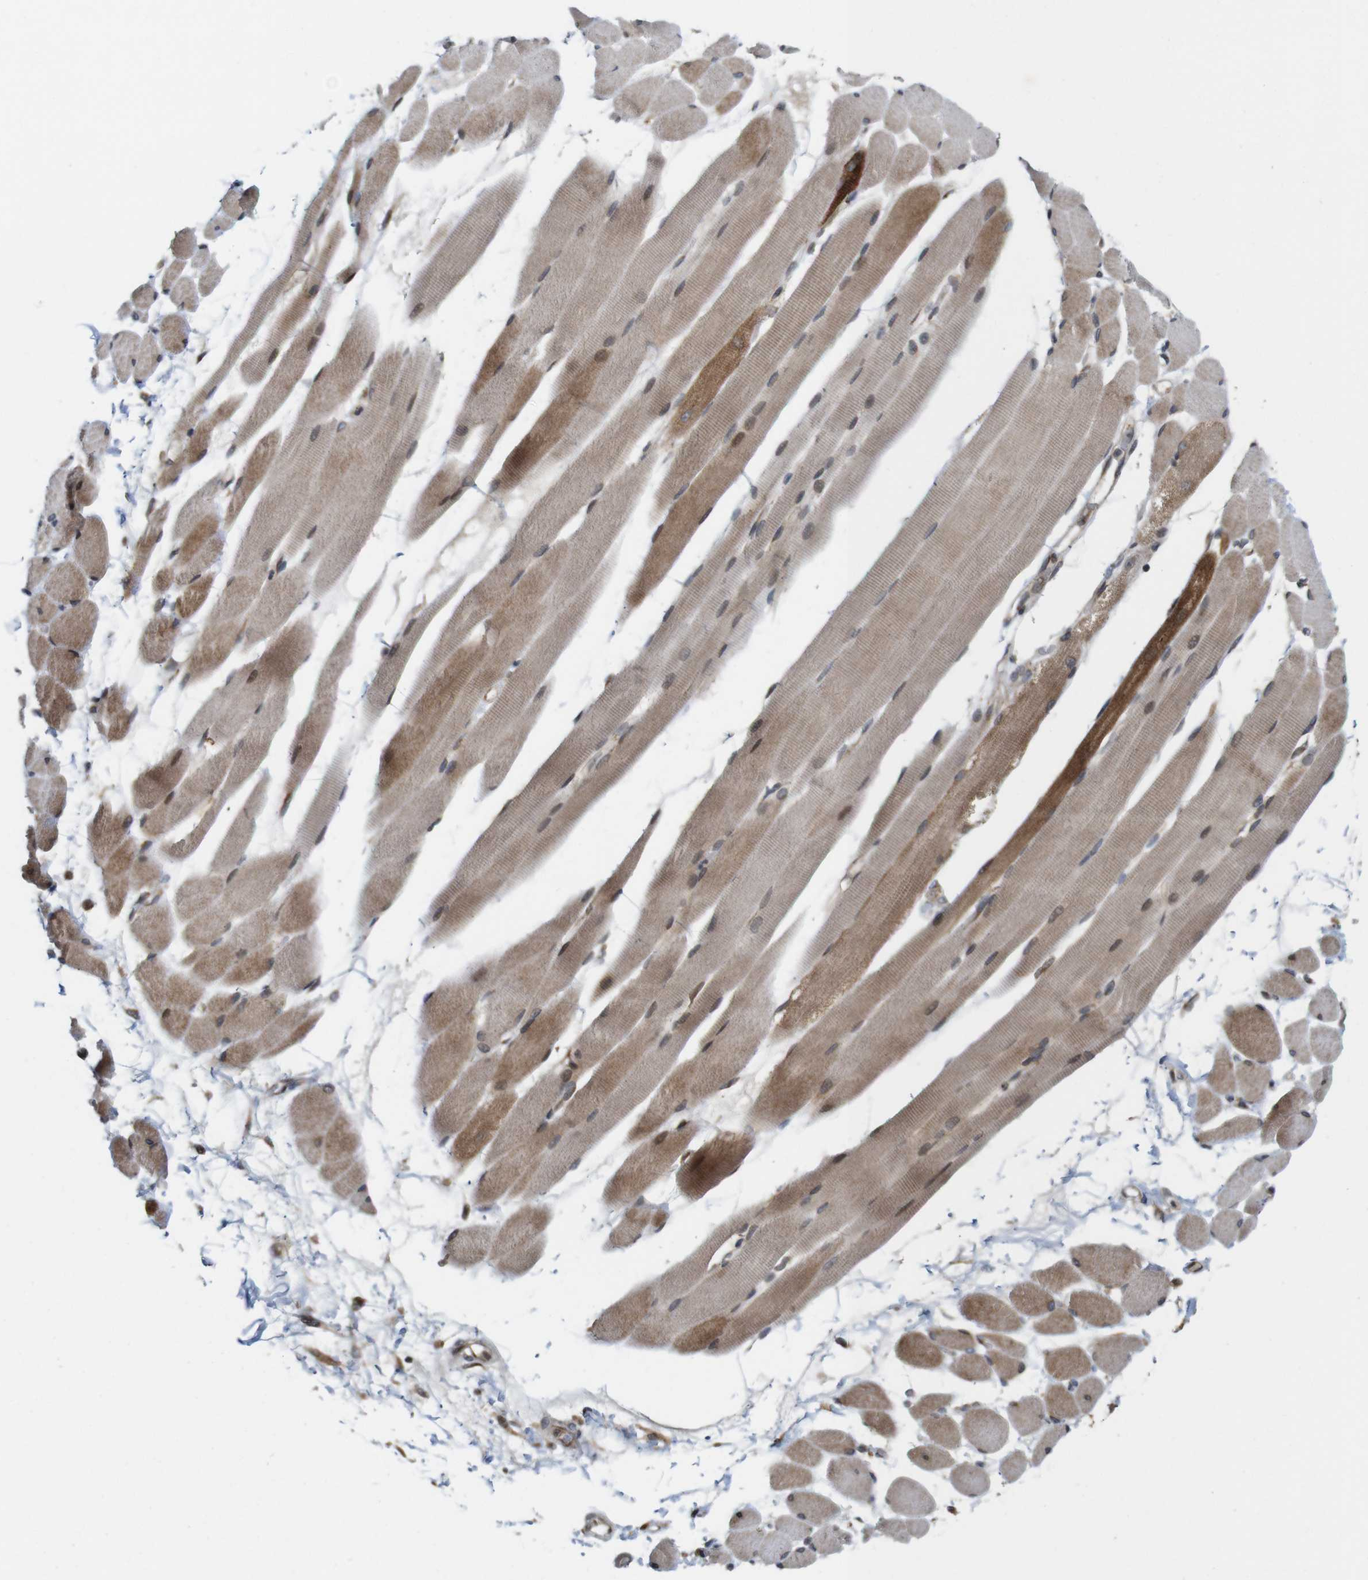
{"staining": {"intensity": "moderate", "quantity": ">75%", "location": "cytoplasmic/membranous"}, "tissue": "skeletal muscle", "cell_type": "Myocytes", "image_type": "normal", "snomed": [{"axis": "morphology", "description": "Normal tissue, NOS"}, {"axis": "topography", "description": "Skeletal muscle"}, {"axis": "topography", "description": "Peripheral nerve tissue"}], "caption": "IHC micrograph of benign skeletal muscle: human skeletal muscle stained using immunohistochemistry (IHC) displays medium levels of moderate protein expression localized specifically in the cytoplasmic/membranous of myocytes, appearing as a cytoplasmic/membranous brown color.", "gene": "EFCAB14", "patient": {"sex": "female", "age": 84}}